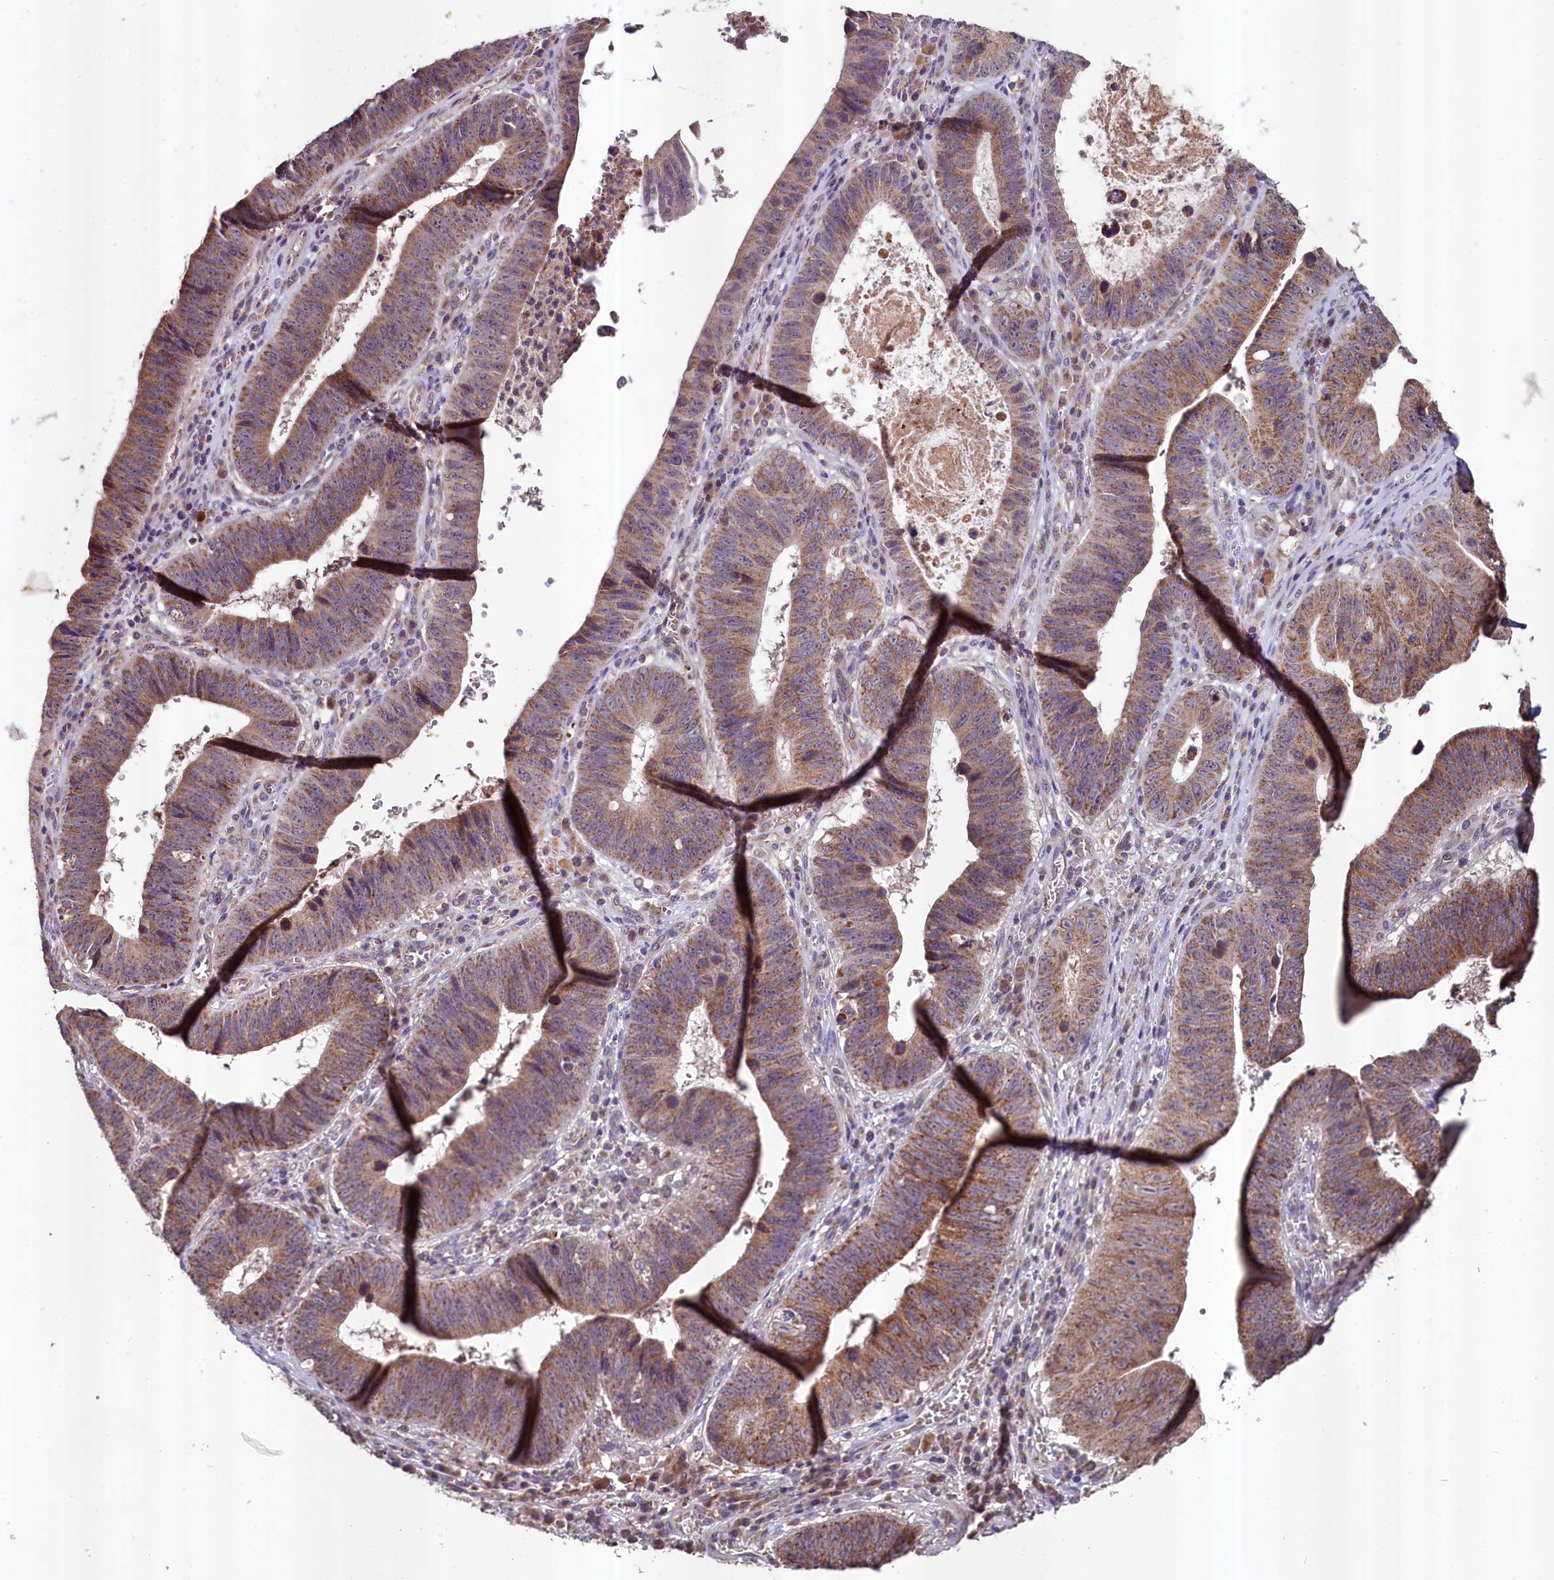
{"staining": {"intensity": "moderate", "quantity": ">75%", "location": "cytoplasmic/membranous"}, "tissue": "stomach cancer", "cell_type": "Tumor cells", "image_type": "cancer", "snomed": [{"axis": "morphology", "description": "Adenocarcinoma, NOS"}, {"axis": "topography", "description": "Stomach"}], "caption": "A high-resolution photomicrograph shows IHC staining of stomach cancer, which exhibits moderate cytoplasmic/membranous positivity in approximately >75% of tumor cells.", "gene": "METTL4", "patient": {"sex": "male", "age": 59}}